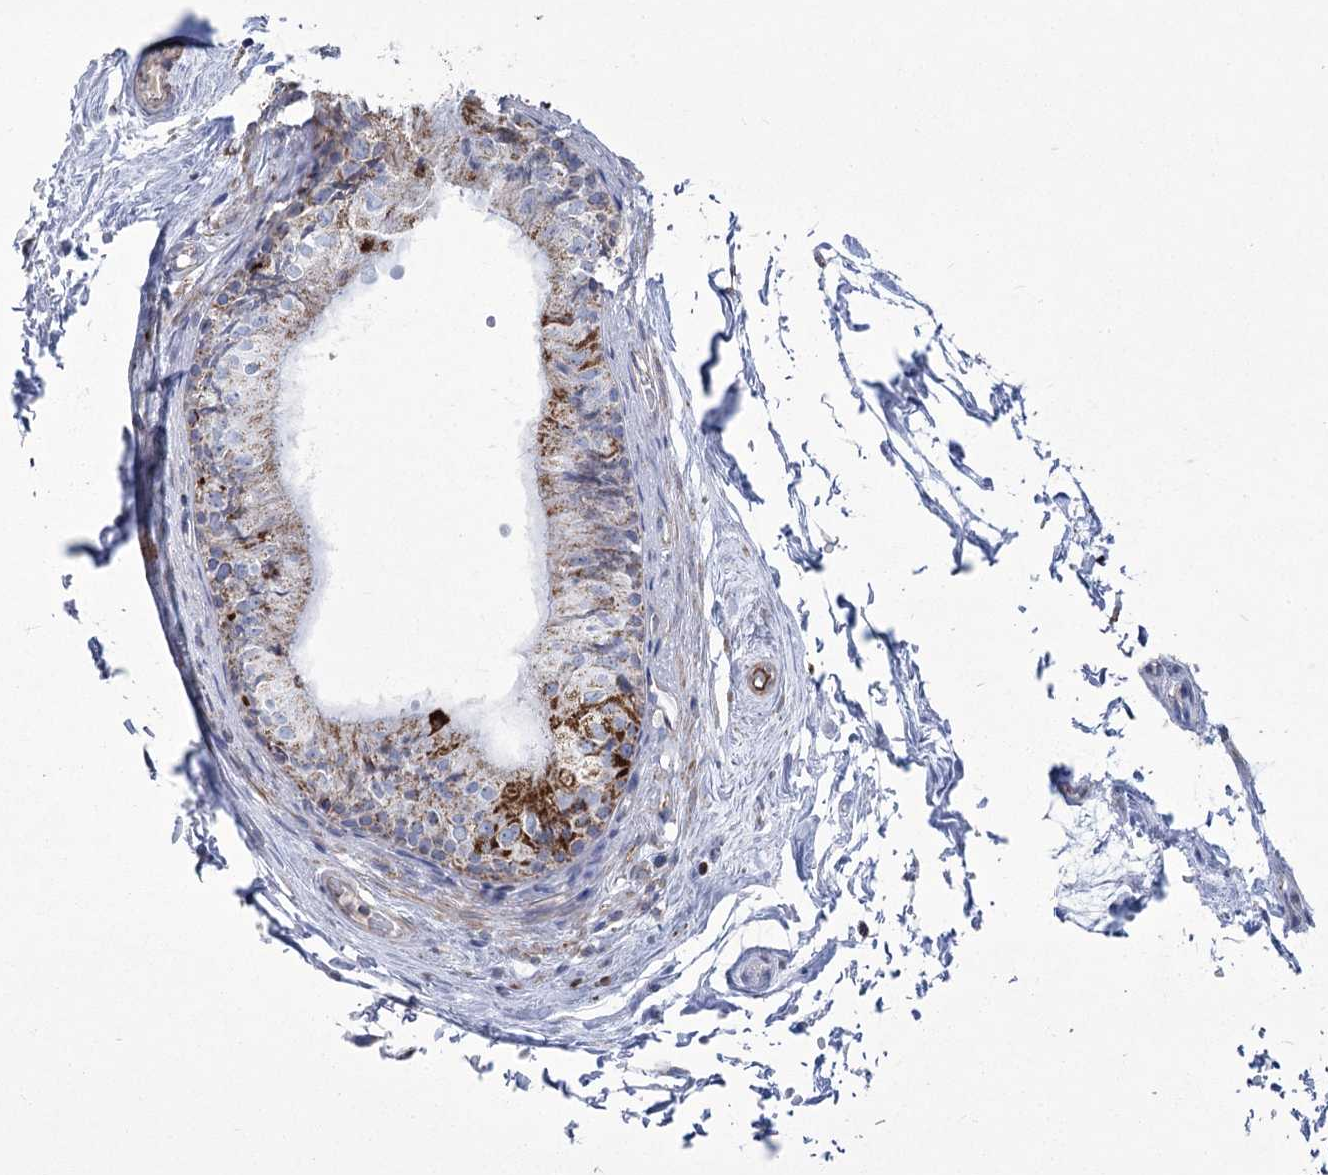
{"staining": {"intensity": "strong", "quantity": "<25%", "location": "cytoplasmic/membranous"}, "tissue": "epididymis", "cell_type": "Glandular cells", "image_type": "normal", "snomed": [{"axis": "morphology", "description": "Normal tissue, NOS"}, {"axis": "topography", "description": "Epididymis"}], "caption": "Strong cytoplasmic/membranous staining is appreciated in about <25% of glandular cells in normal epididymis.", "gene": "PDHB", "patient": {"sex": "male", "age": 79}}